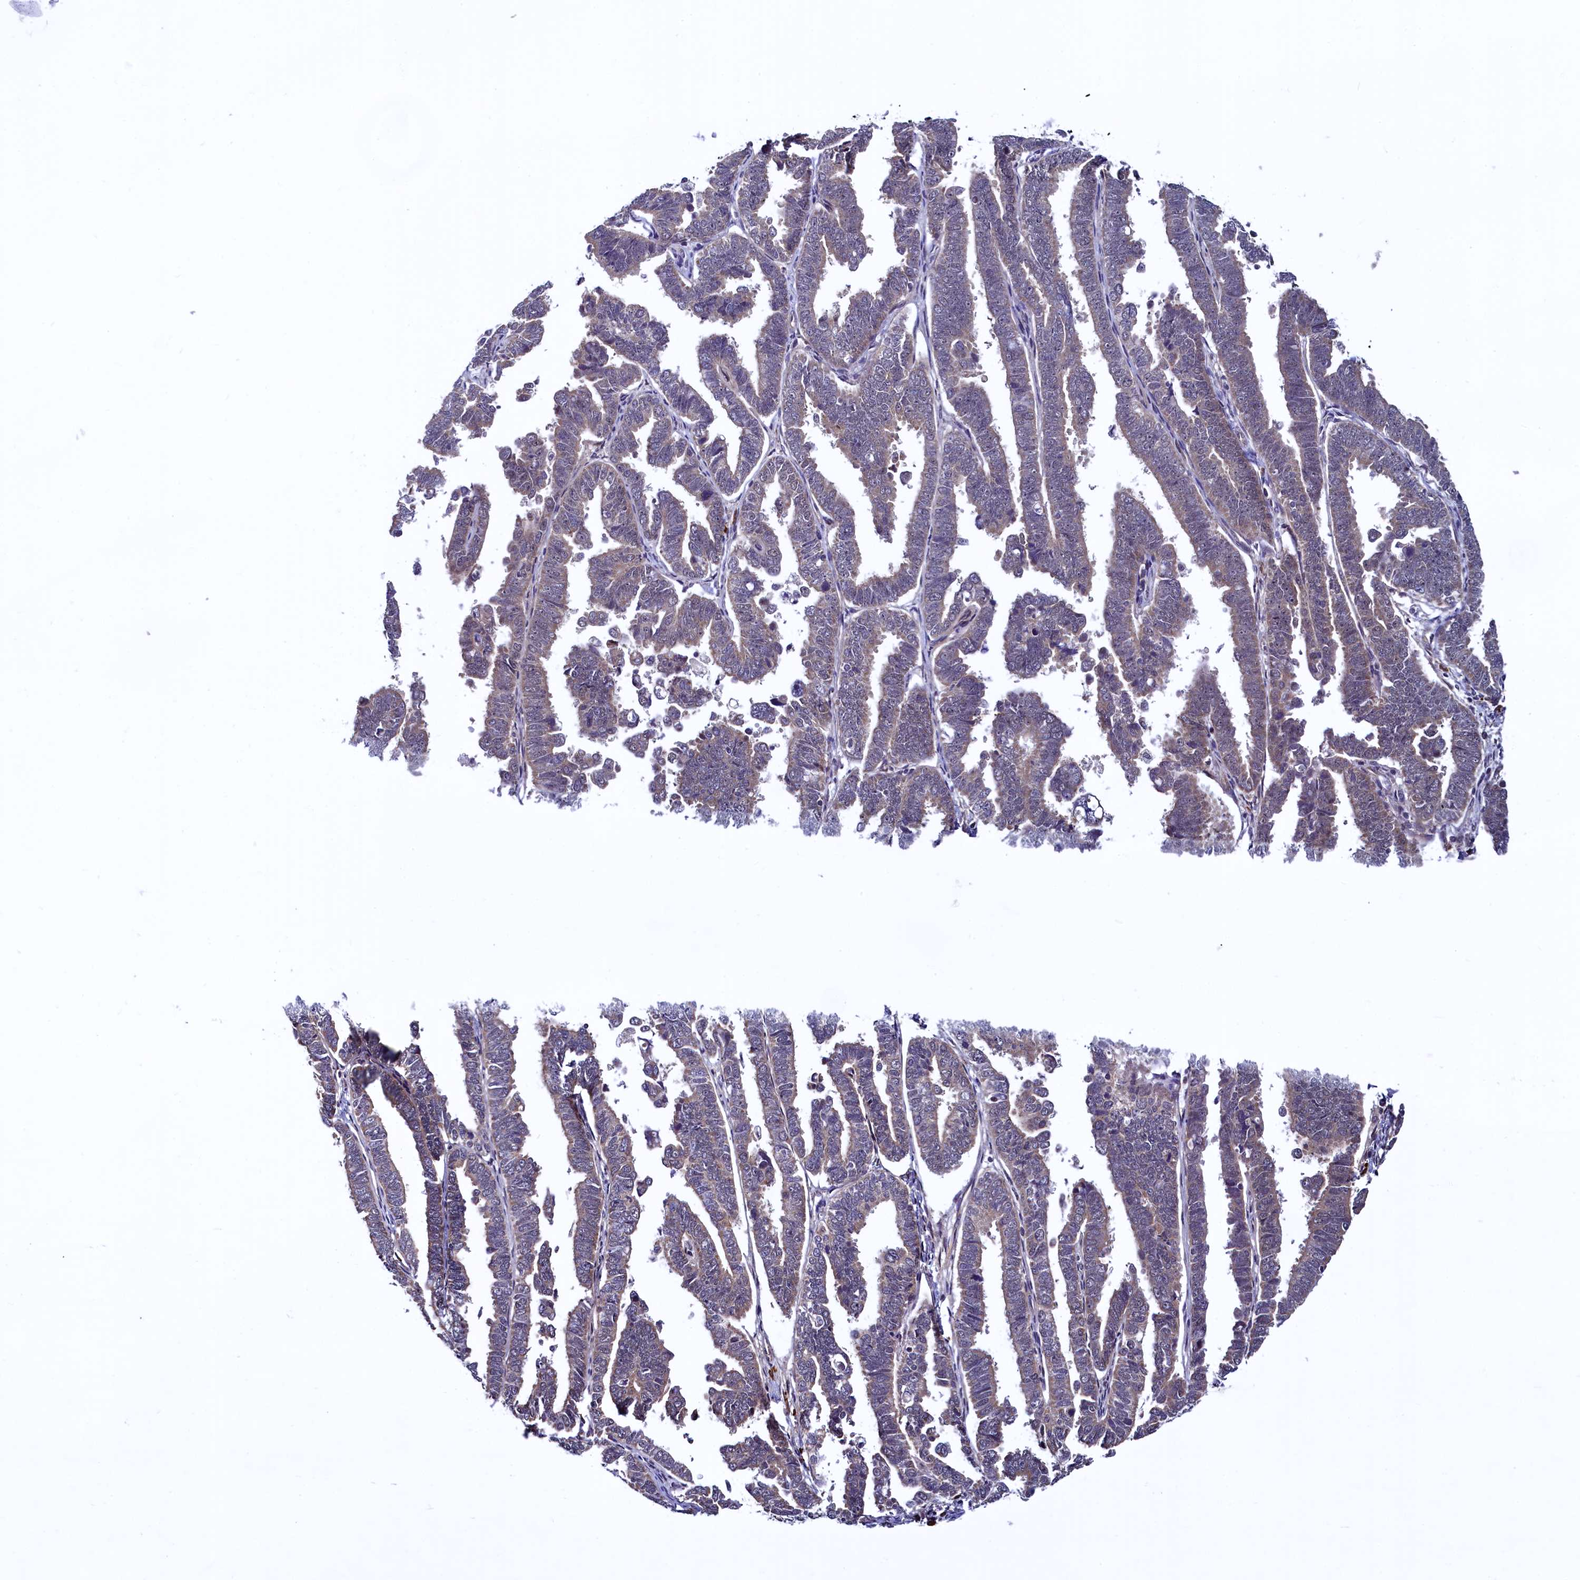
{"staining": {"intensity": "weak", "quantity": "<25%", "location": "cytoplasmic/membranous"}, "tissue": "endometrial cancer", "cell_type": "Tumor cells", "image_type": "cancer", "snomed": [{"axis": "morphology", "description": "Adenocarcinoma, NOS"}, {"axis": "topography", "description": "Endometrium"}], "caption": "The histopathology image shows no staining of tumor cells in endometrial cancer.", "gene": "RBFA", "patient": {"sex": "female", "age": 75}}